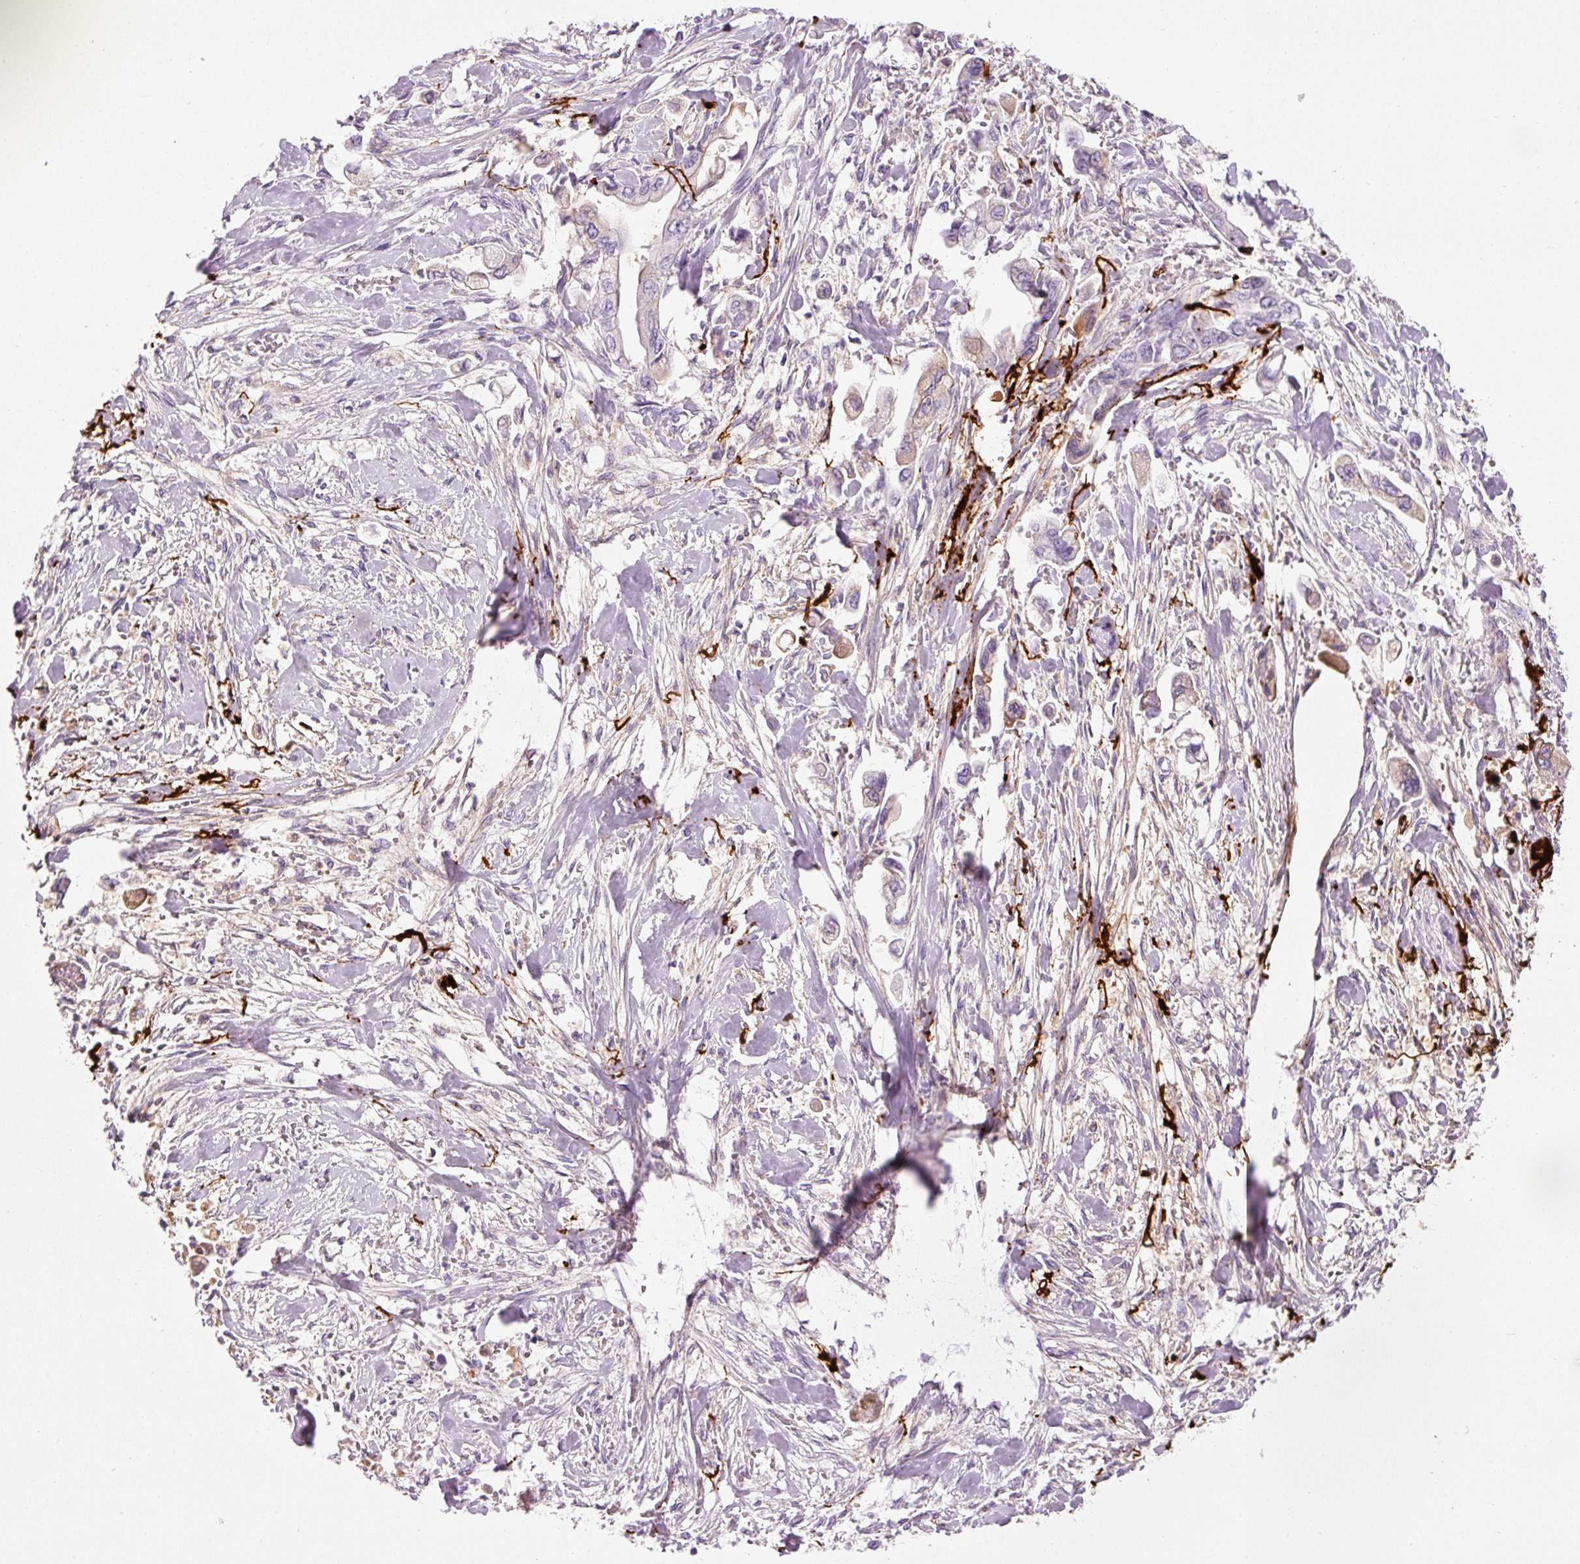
{"staining": {"intensity": "negative", "quantity": "none", "location": "none"}, "tissue": "stomach cancer", "cell_type": "Tumor cells", "image_type": "cancer", "snomed": [{"axis": "morphology", "description": "Adenocarcinoma, NOS"}, {"axis": "topography", "description": "Stomach"}], "caption": "DAB (3,3'-diaminobenzidine) immunohistochemical staining of stomach cancer exhibits no significant staining in tumor cells.", "gene": "MFAP4", "patient": {"sex": "male", "age": 62}}